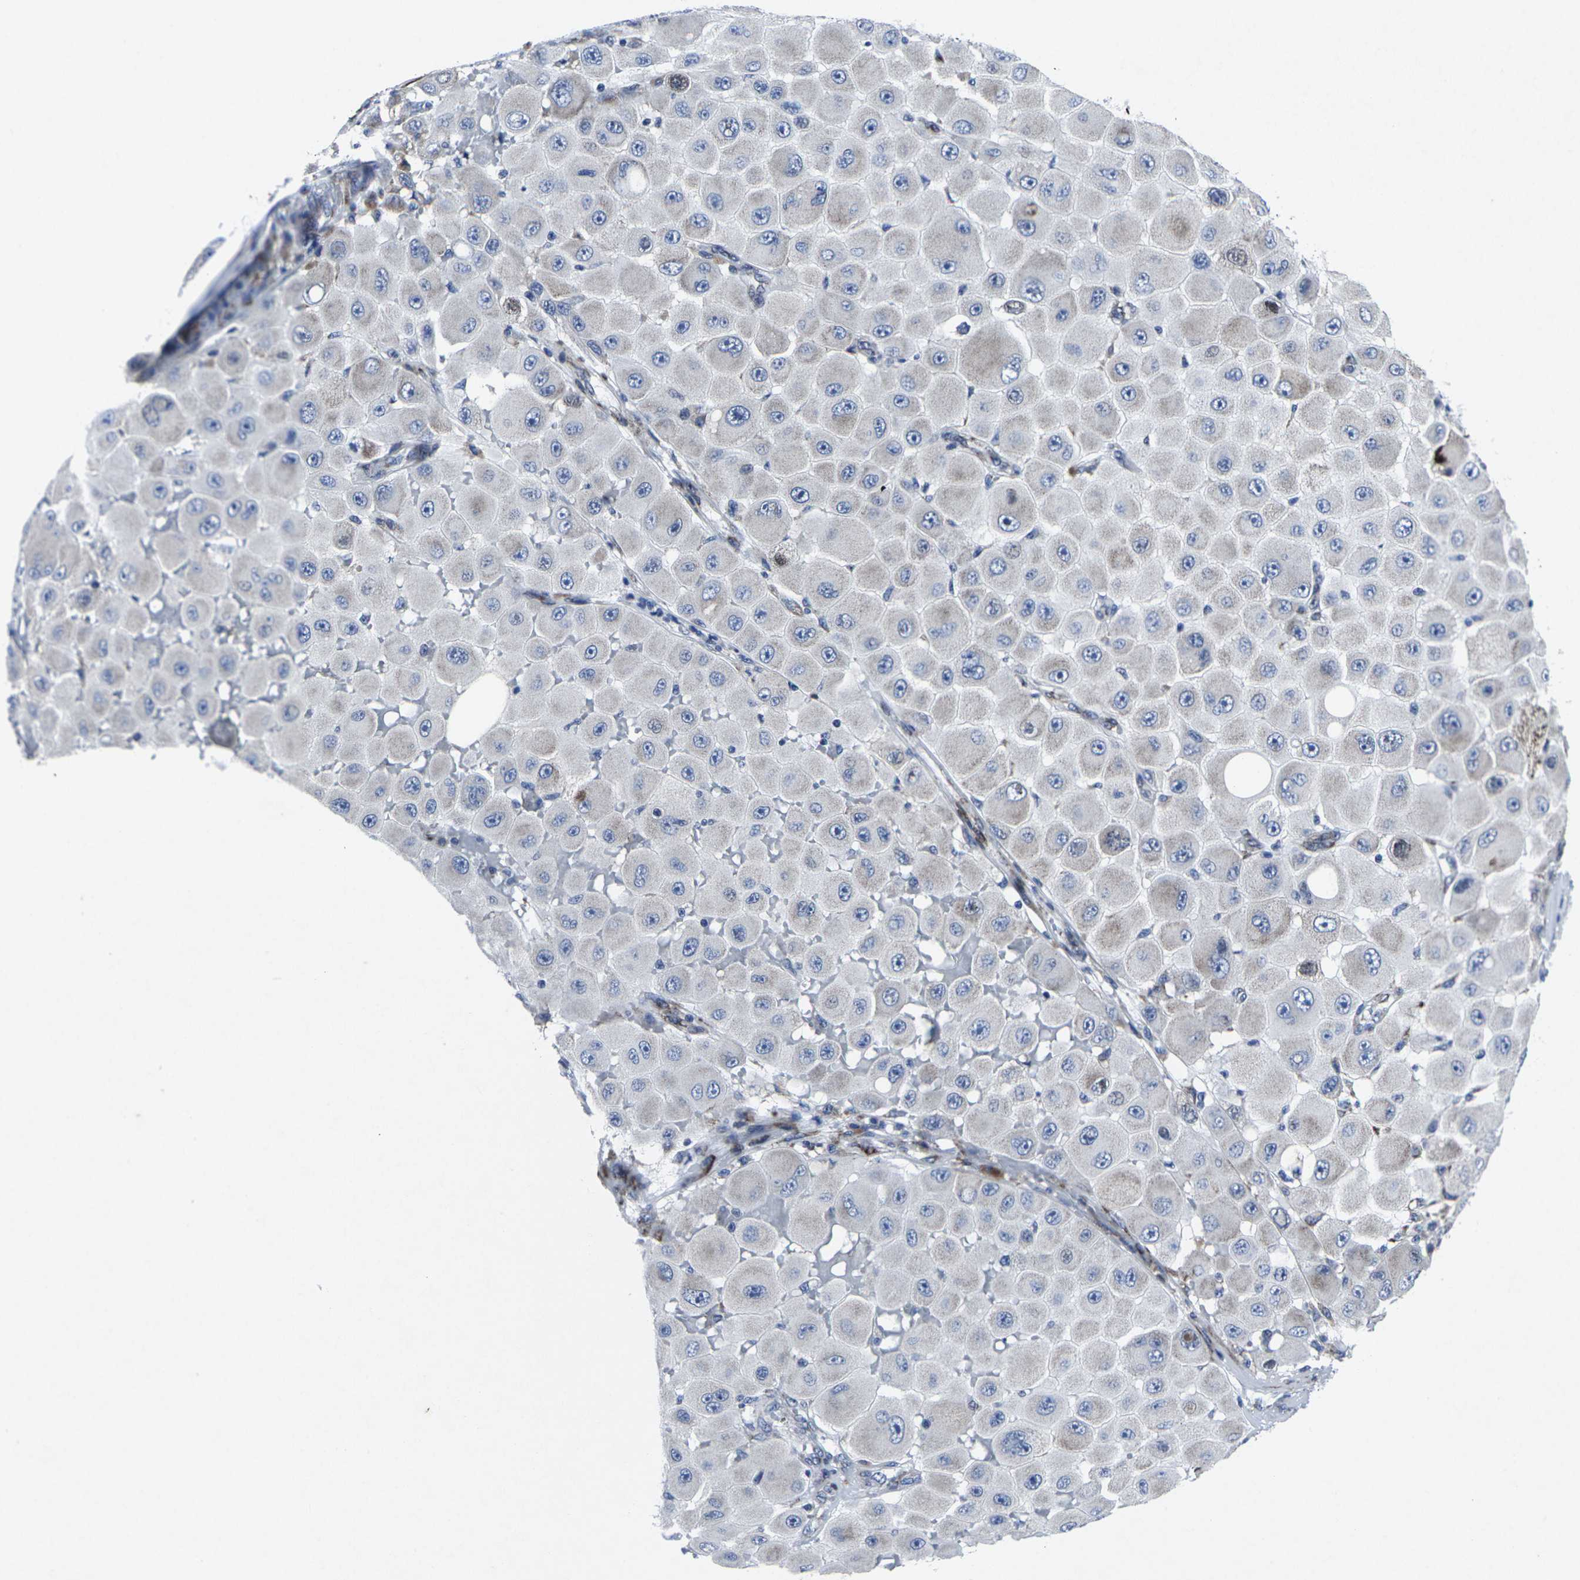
{"staining": {"intensity": "moderate", "quantity": "<25%", "location": "cytoplasmic/membranous"}, "tissue": "melanoma", "cell_type": "Tumor cells", "image_type": "cancer", "snomed": [{"axis": "morphology", "description": "Malignant melanoma, NOS"}, {"axis": "topography", "description": "Skin"}], "caption": "Protein staining displays moderate cytoplasmic/membranous expression in approximately <25% of tumor cells in melanoma.", "gene": "RPN1", "patient": {"sex": "female", "age": 81}}